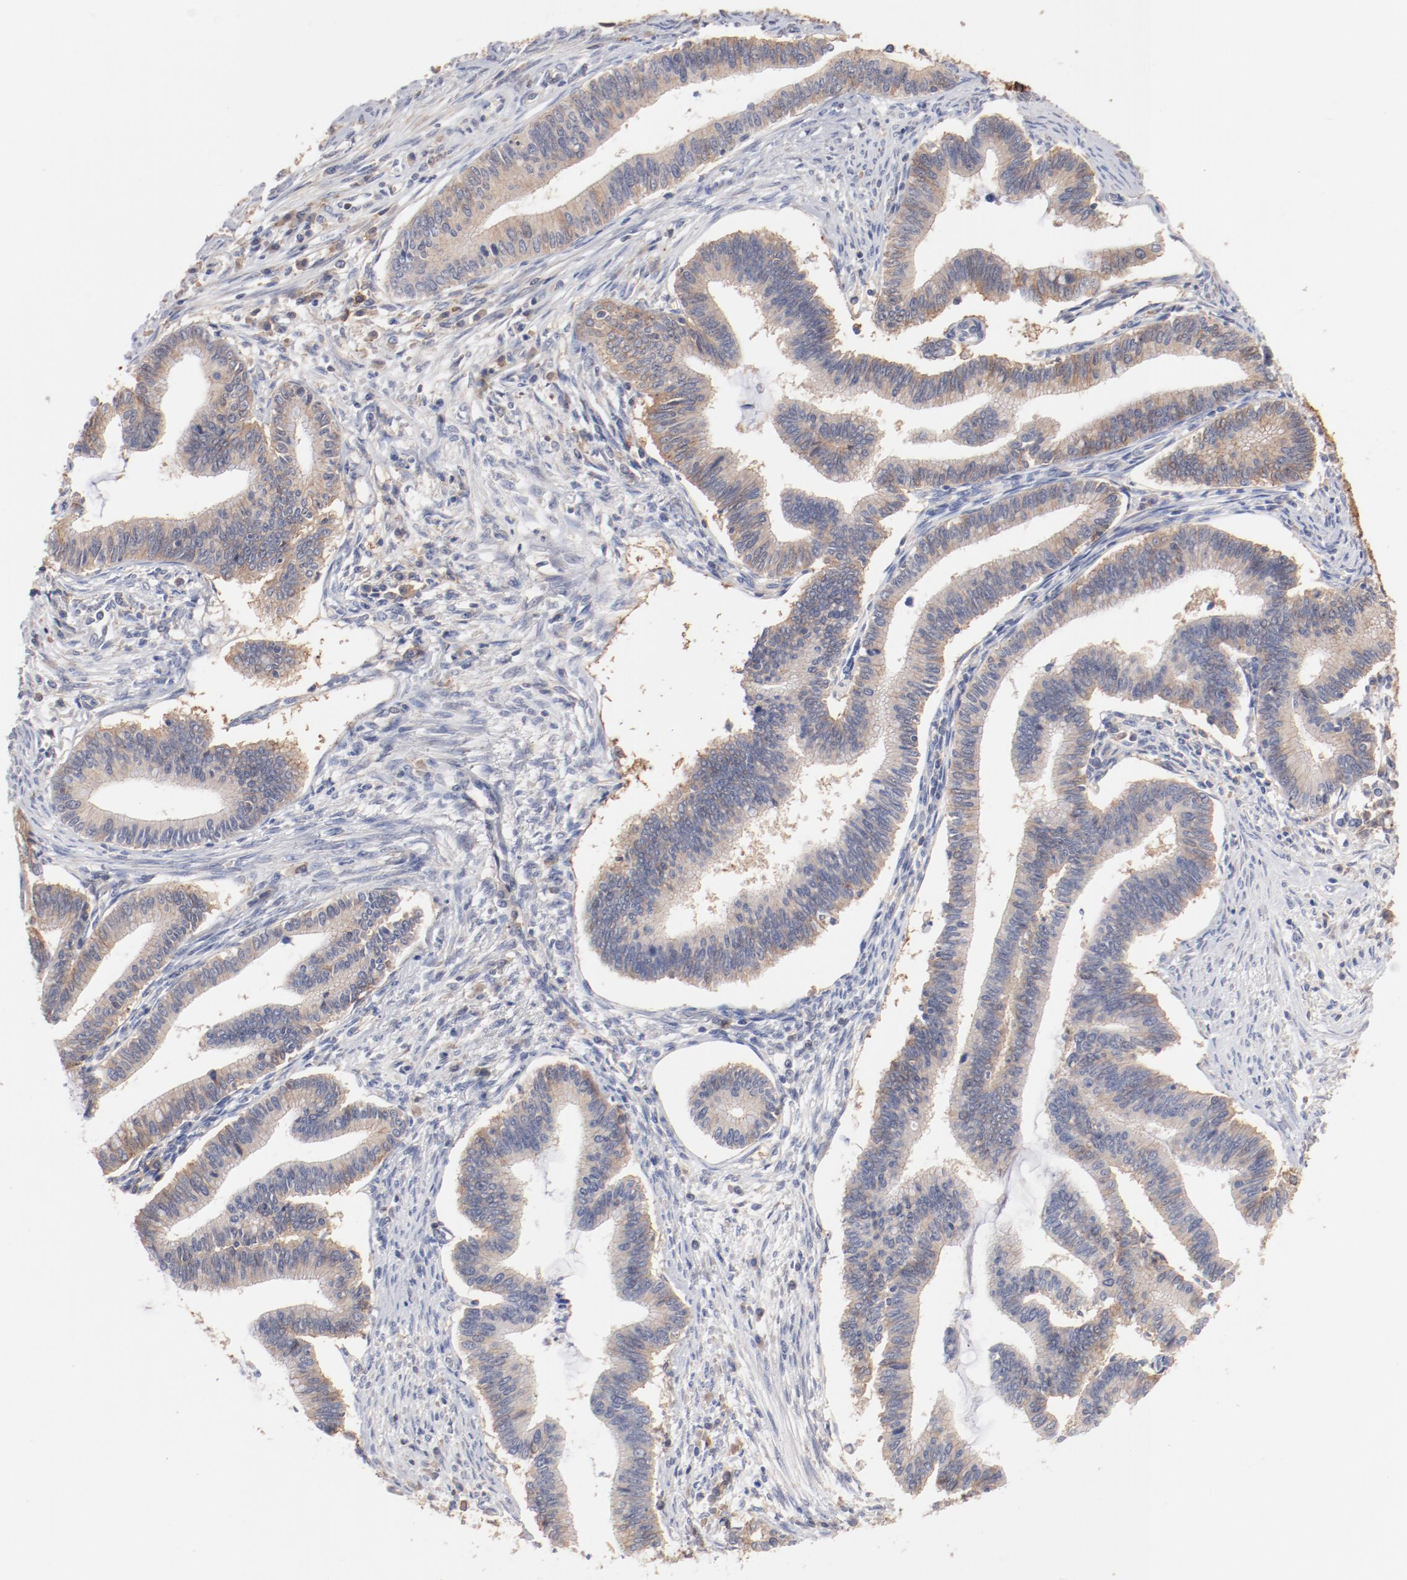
{"staining": {"intensity": "weak", "quantity": ">75%", "location": "cytoplasmic/membranous"}, "tissue": "cervical cancer", "cell_type": "Tumor cells", "image_type": "cancer", "snomed": [{"axis": "morphology", "description": "Adenocarcinoma, NOS"}, {"axis": "topography", "description": "Cervix"}], "caption": "Cervical adenocarcinoma stained with a brown dye exhibits weak cytoplasmic/membranous positive staining in approximately >75% of tumor cells.", "gene": "SETD3", "patient": {"sex": "female", "age": 36}}